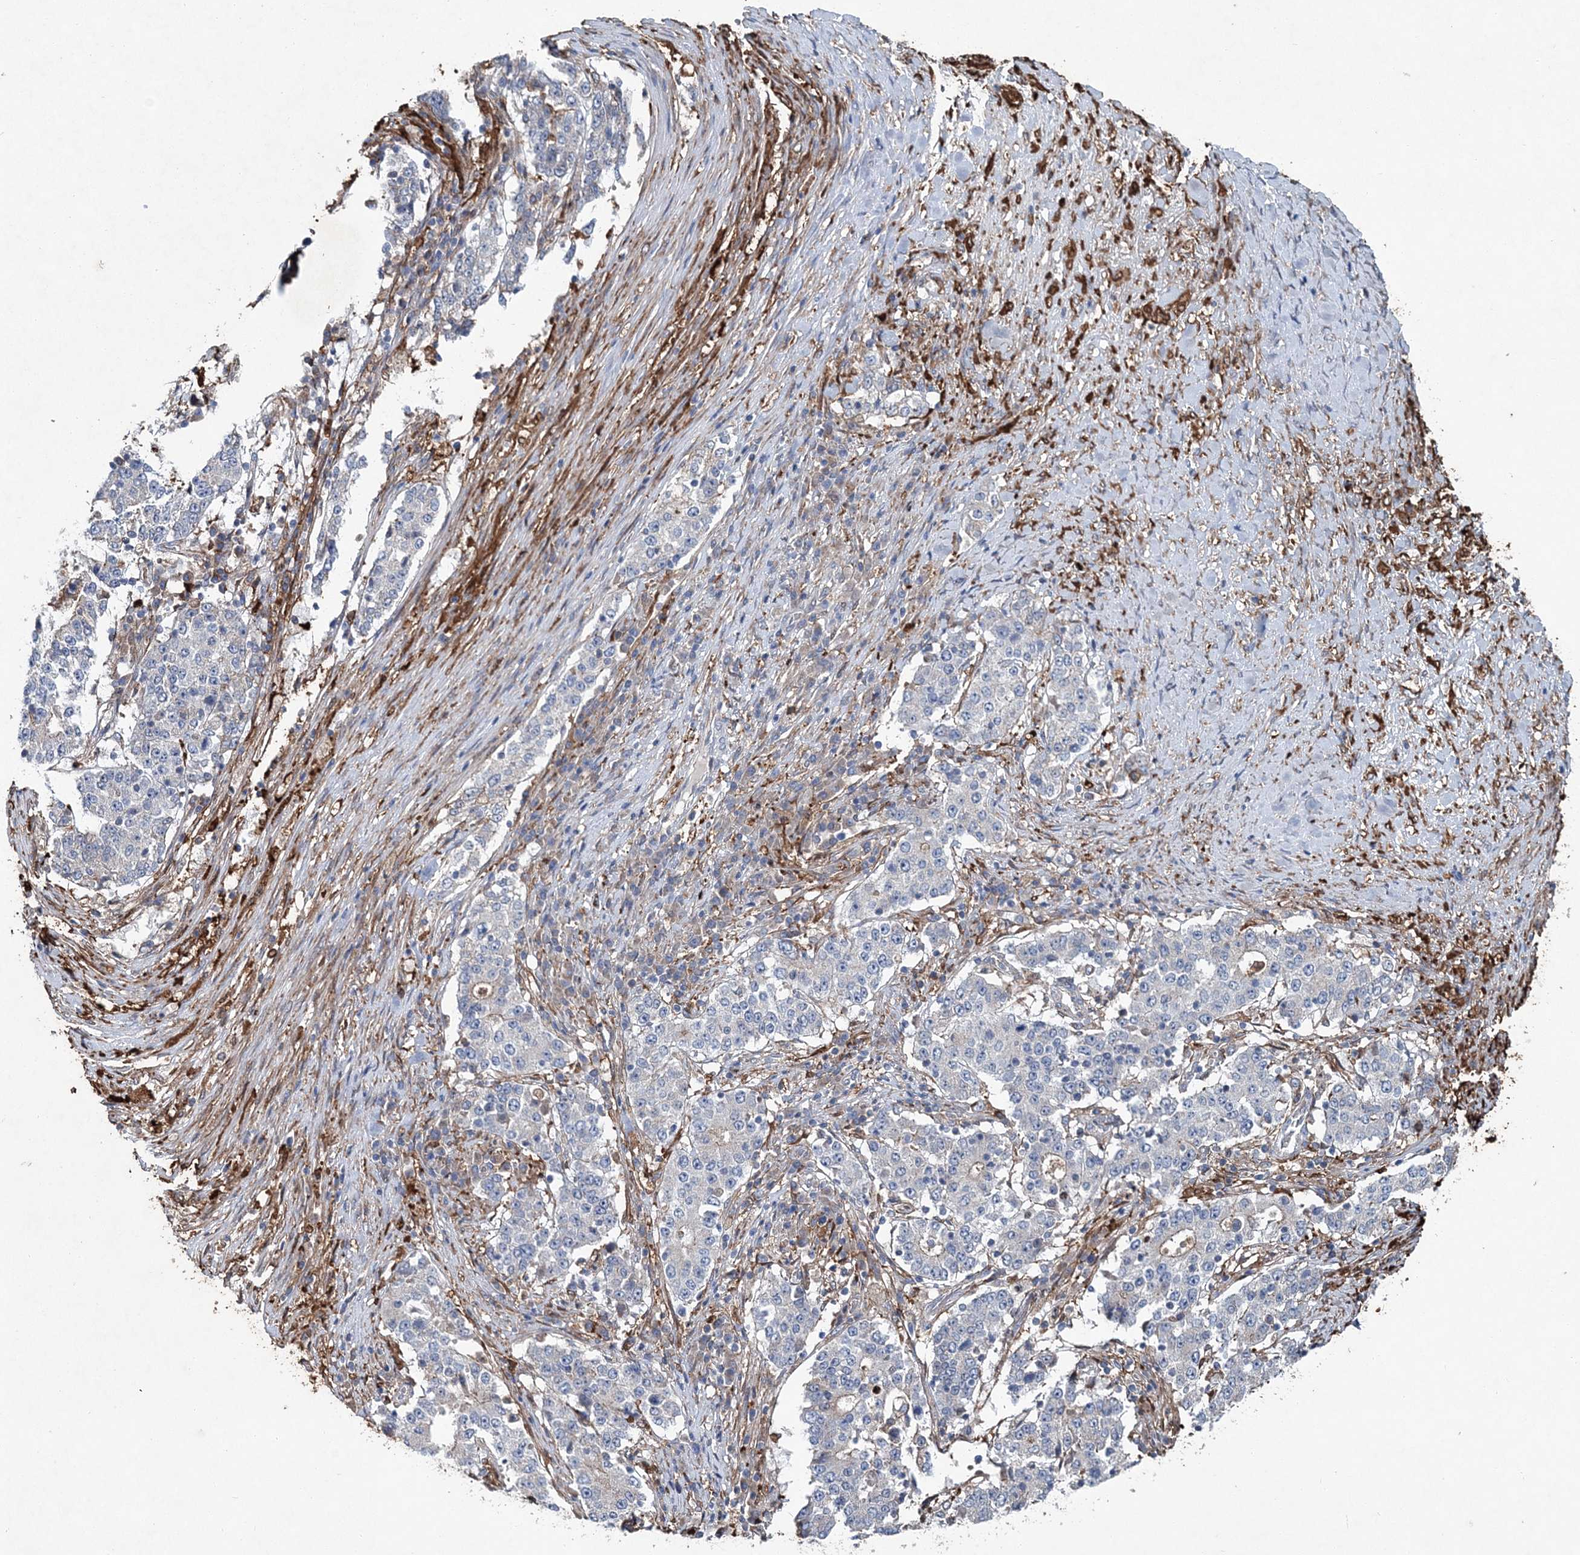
{"staining": {"intensity": "negative", "quantity": "none", "location": "none"}, "tissue": "stomach cancer", "cell_type": "Tumor cells", "image_type": "cancer", "snomed": [{"axis": "morphology", "description": "Adenocarcinoma, NOS"}, {"axis": "topography", "description": "Stomach"}], "caption": "This photomicrograph is of adenocarcinoma (stomach) stained with IHC to label a protein in brown with the nuclei are counter-stained blue. There is no staining in tumor cells.", "gene": "SPOPL", "patient": {"sex": "male", "age": 59}}